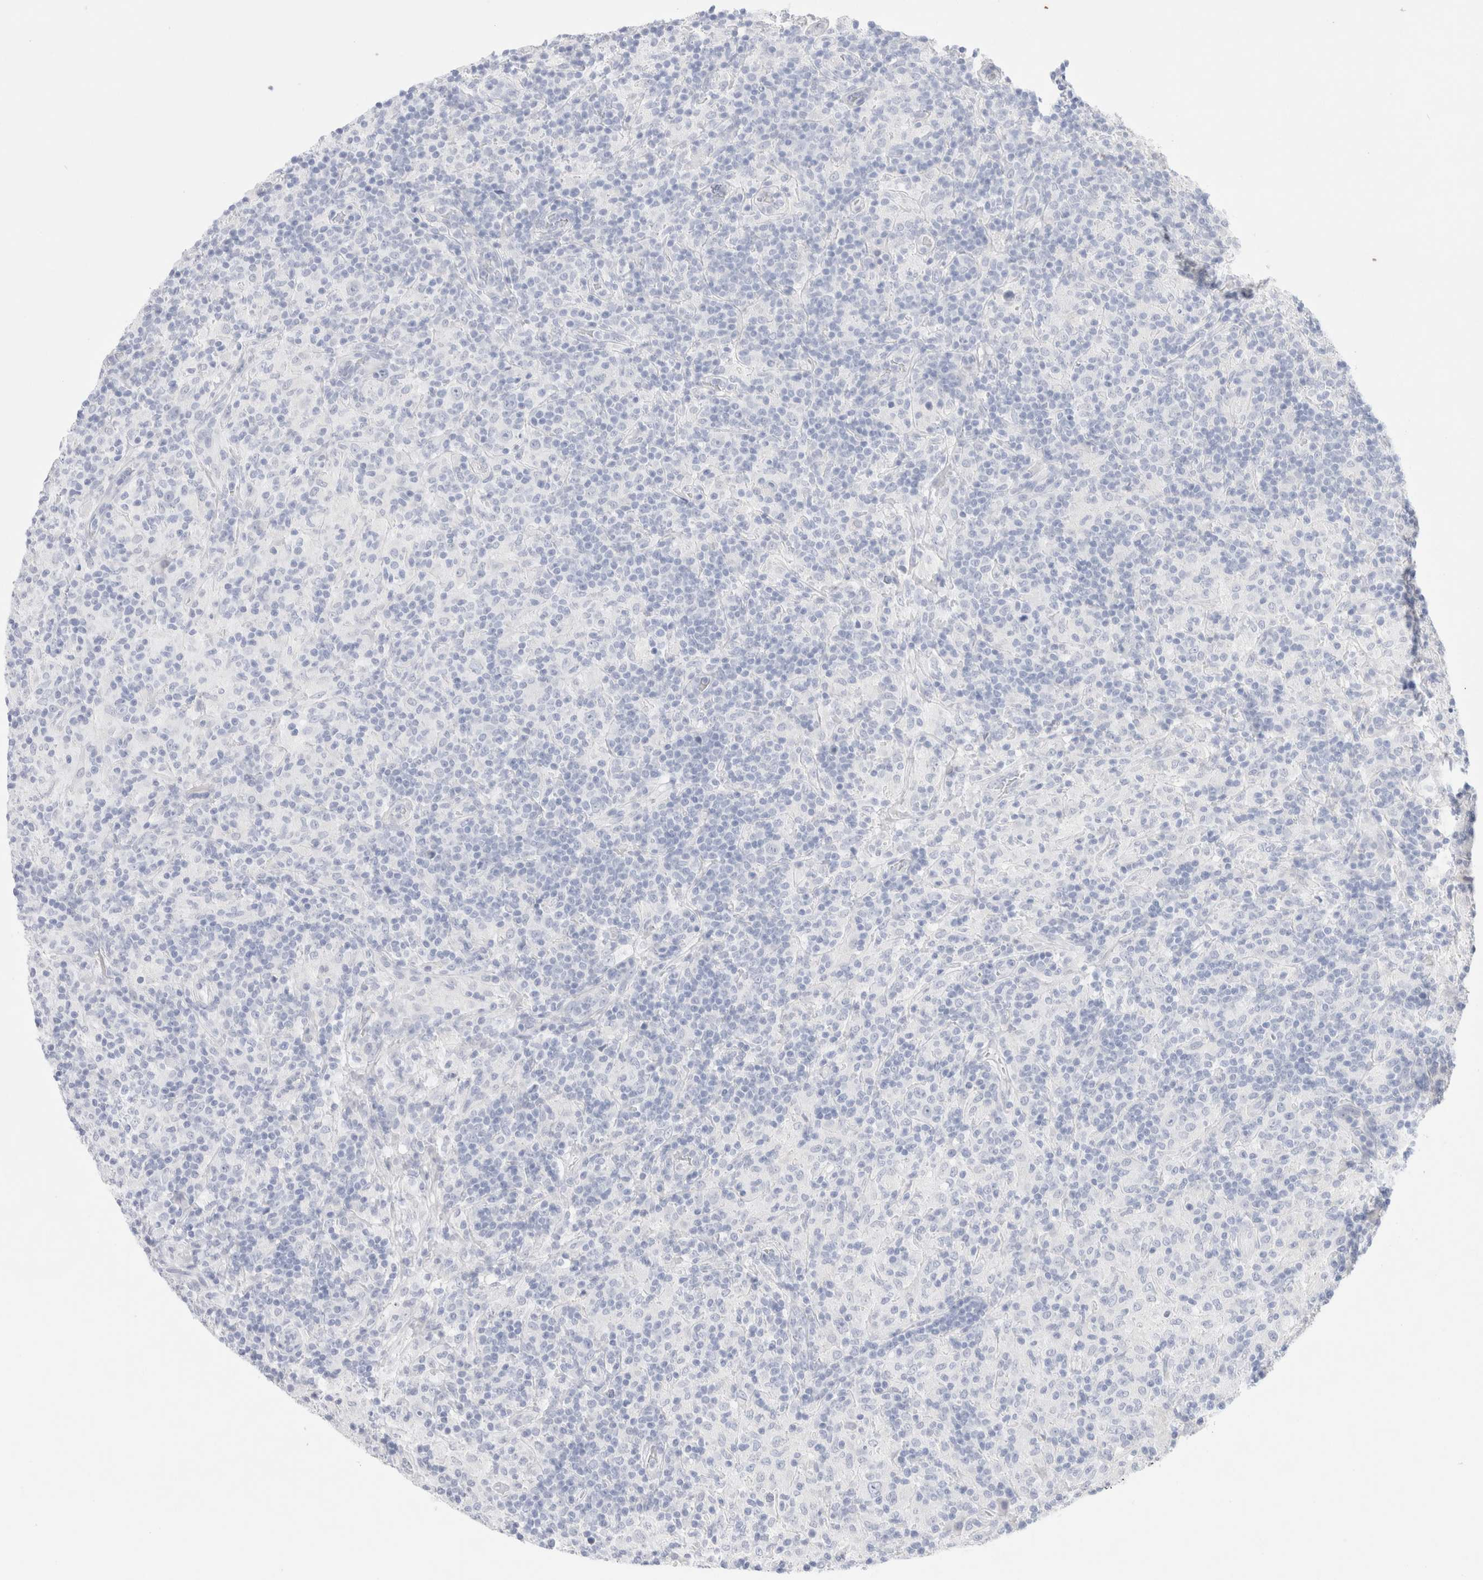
{"staining": {"intensity": "negative", "quantity": "none", "location": "none"}, "tissue": "lymphoma", "cell_type": "Tumor cells", "image_type": "cancer", "snomed": [{"axis": "morphology", "description": "Hodgkin's disease, NOS"}, {"axis": "topography", "description": "Lymph node"}], "caption": "Protein analysis of Hodgkin's disease demonstrates no significant positivity in tumor cells. (DAB (3,3'-diaminobenzidine) IHC, high magnification).", "gene": "EPCAM", "patient": {"sex": "male", "age": 70}}